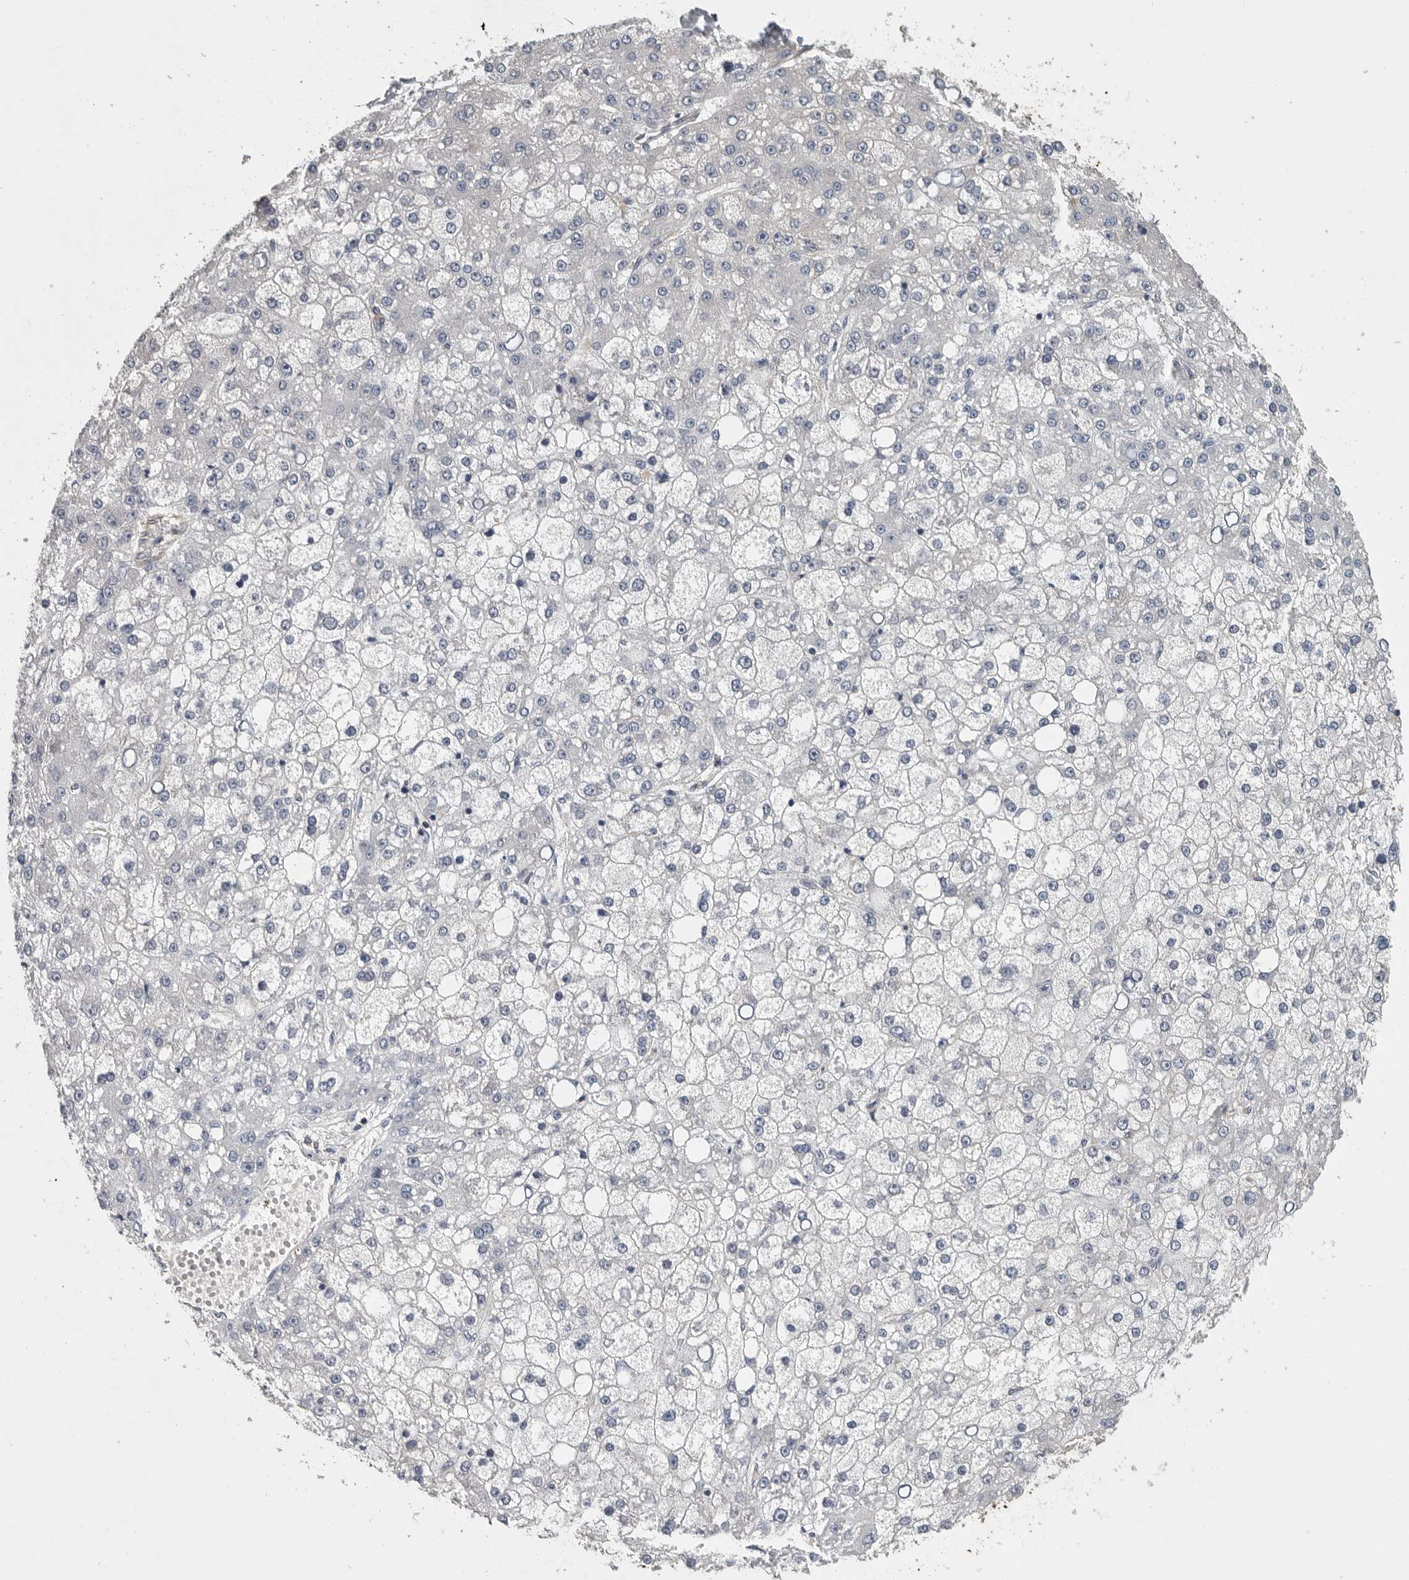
{"staining": {"intensity": "negative", "quantity": "none", "location": "none"}, "tissue": "liver cancer", "cell_type": "Tumor cells", "image_type": "cancer", "snomed": [{"axis": "morphology", "description": "Carcinoma, Hepatocellular, NOS"}, {"axis": "topography", "description": "Liver"}], "caption": "Hepatocellular carcinoma (liver) was stained to show a protein in brown. There is no significant expression in tumor cells.", "gene": "PDCD4", "patient": {"sex": "male", "age": 67}}